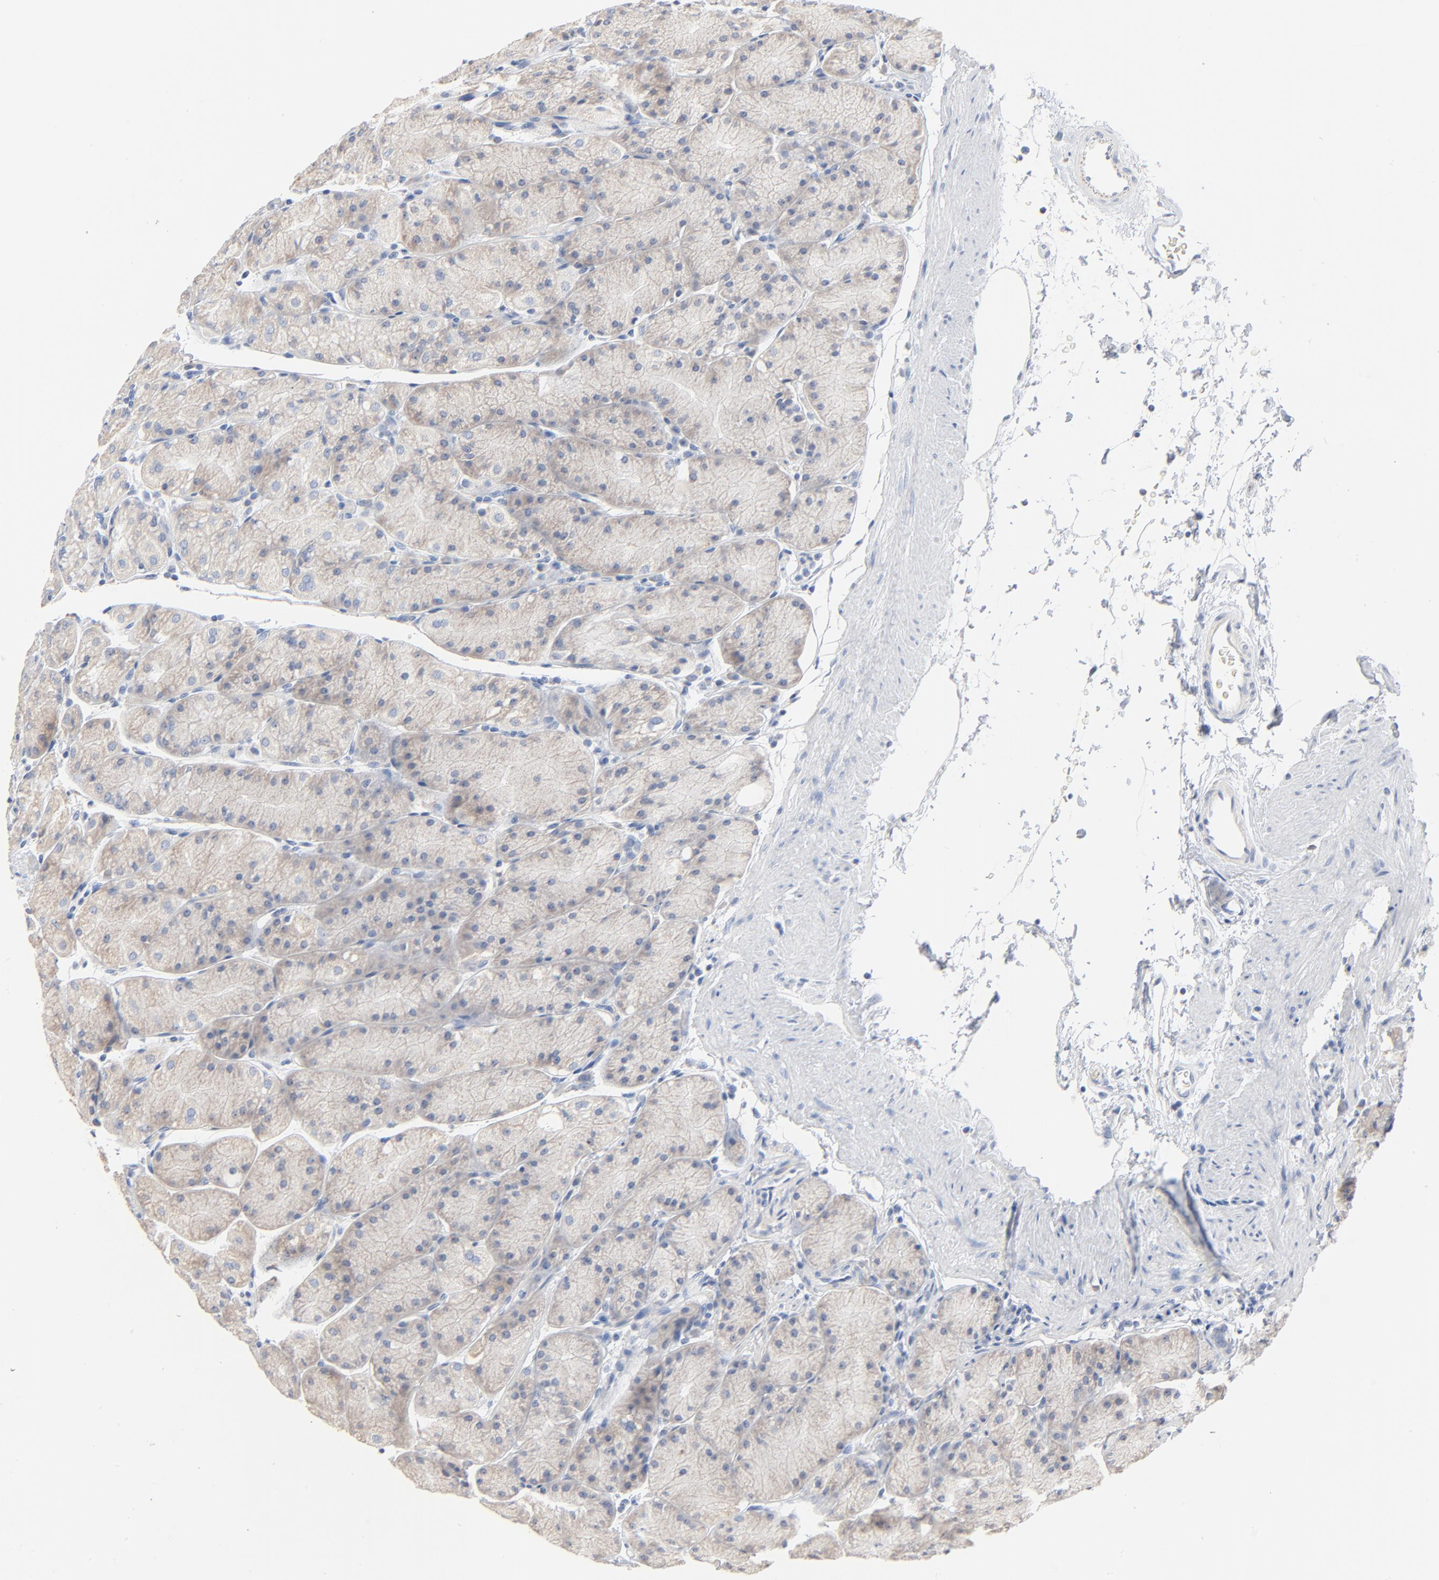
{"staining": {"intensity": "negative", "quantity": "none", "location": "none"}, "tissue": "stomach", "cell_type": "Glandular cells", "image_type": "normal", "snomed": [{"axis": "morphology", "description": "Normal tissue, NOS"}, {"axis": "topography", "description": "Stomach, upper"}, {"axis": "topography", "description": "Stomach"}], "caption": "This is an immunohistochemistry (IHC) image of benign stomach. There is no positivity in glandular cells.", "gene": "GZMB", "patient": {"sex": "male", "age": 76}}